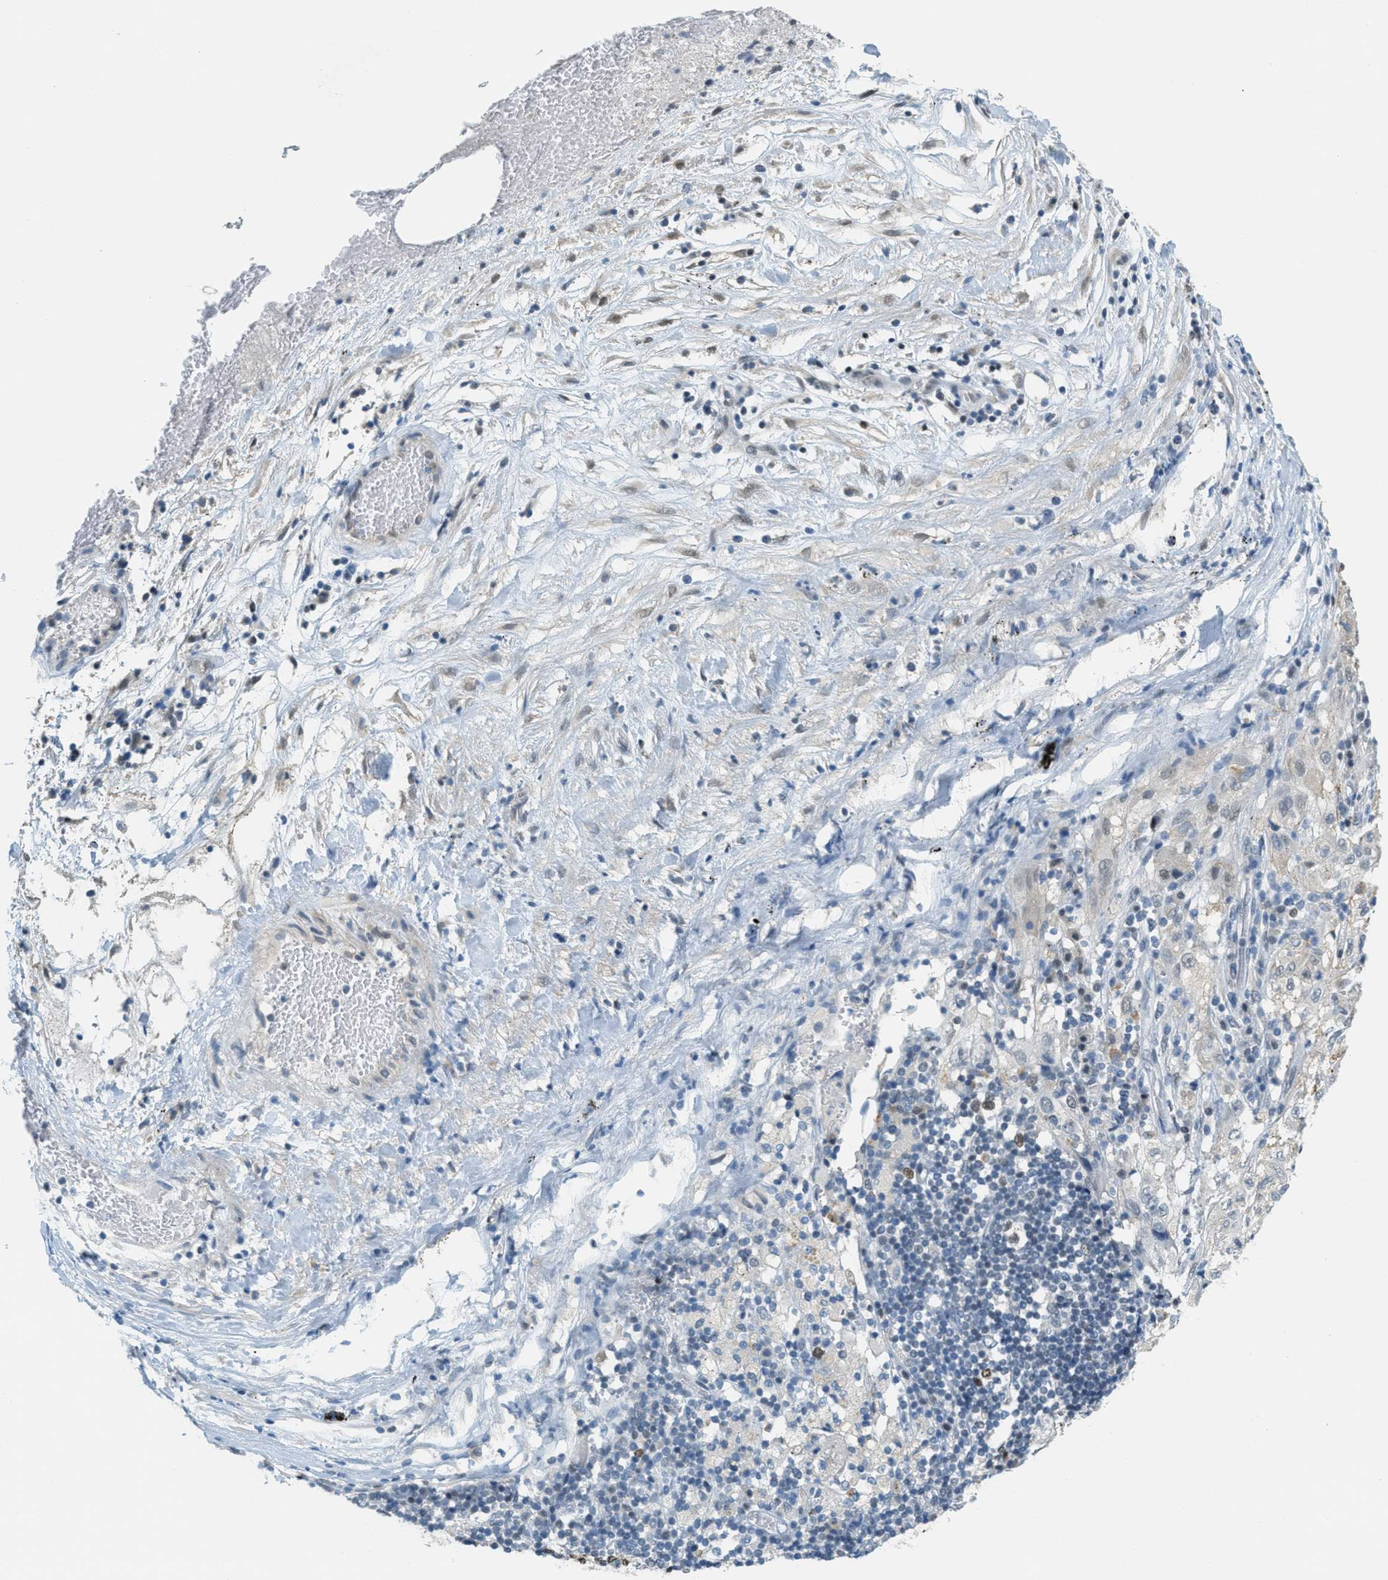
{"staining": {"intensity": "negative", "quantity": "none", "location": "none"}, "tissue": "lung cancer", "cell_type": "Tumor cells", "image_type": "cancer", "snomed": [{"axis": "morphology", "description": "Inflammation, NOS"}, {"axis": "morphology", "description": "Squamous cell carcinoma, NOS"}, {"axis": "topography", "description": "Lymph node"}, {"axis": "topography", "description": "Soft tissue"}, {"axis": "topography", "description": "Lung"}], "caption": "IHC image of neoplastic tissue: lung cancer (squamous cell carcinoma) stained with DAB reveals no significant protein staining in tumor cells.", "gene": "TCF3", "patient": {"sex": "male", "age": 66}}